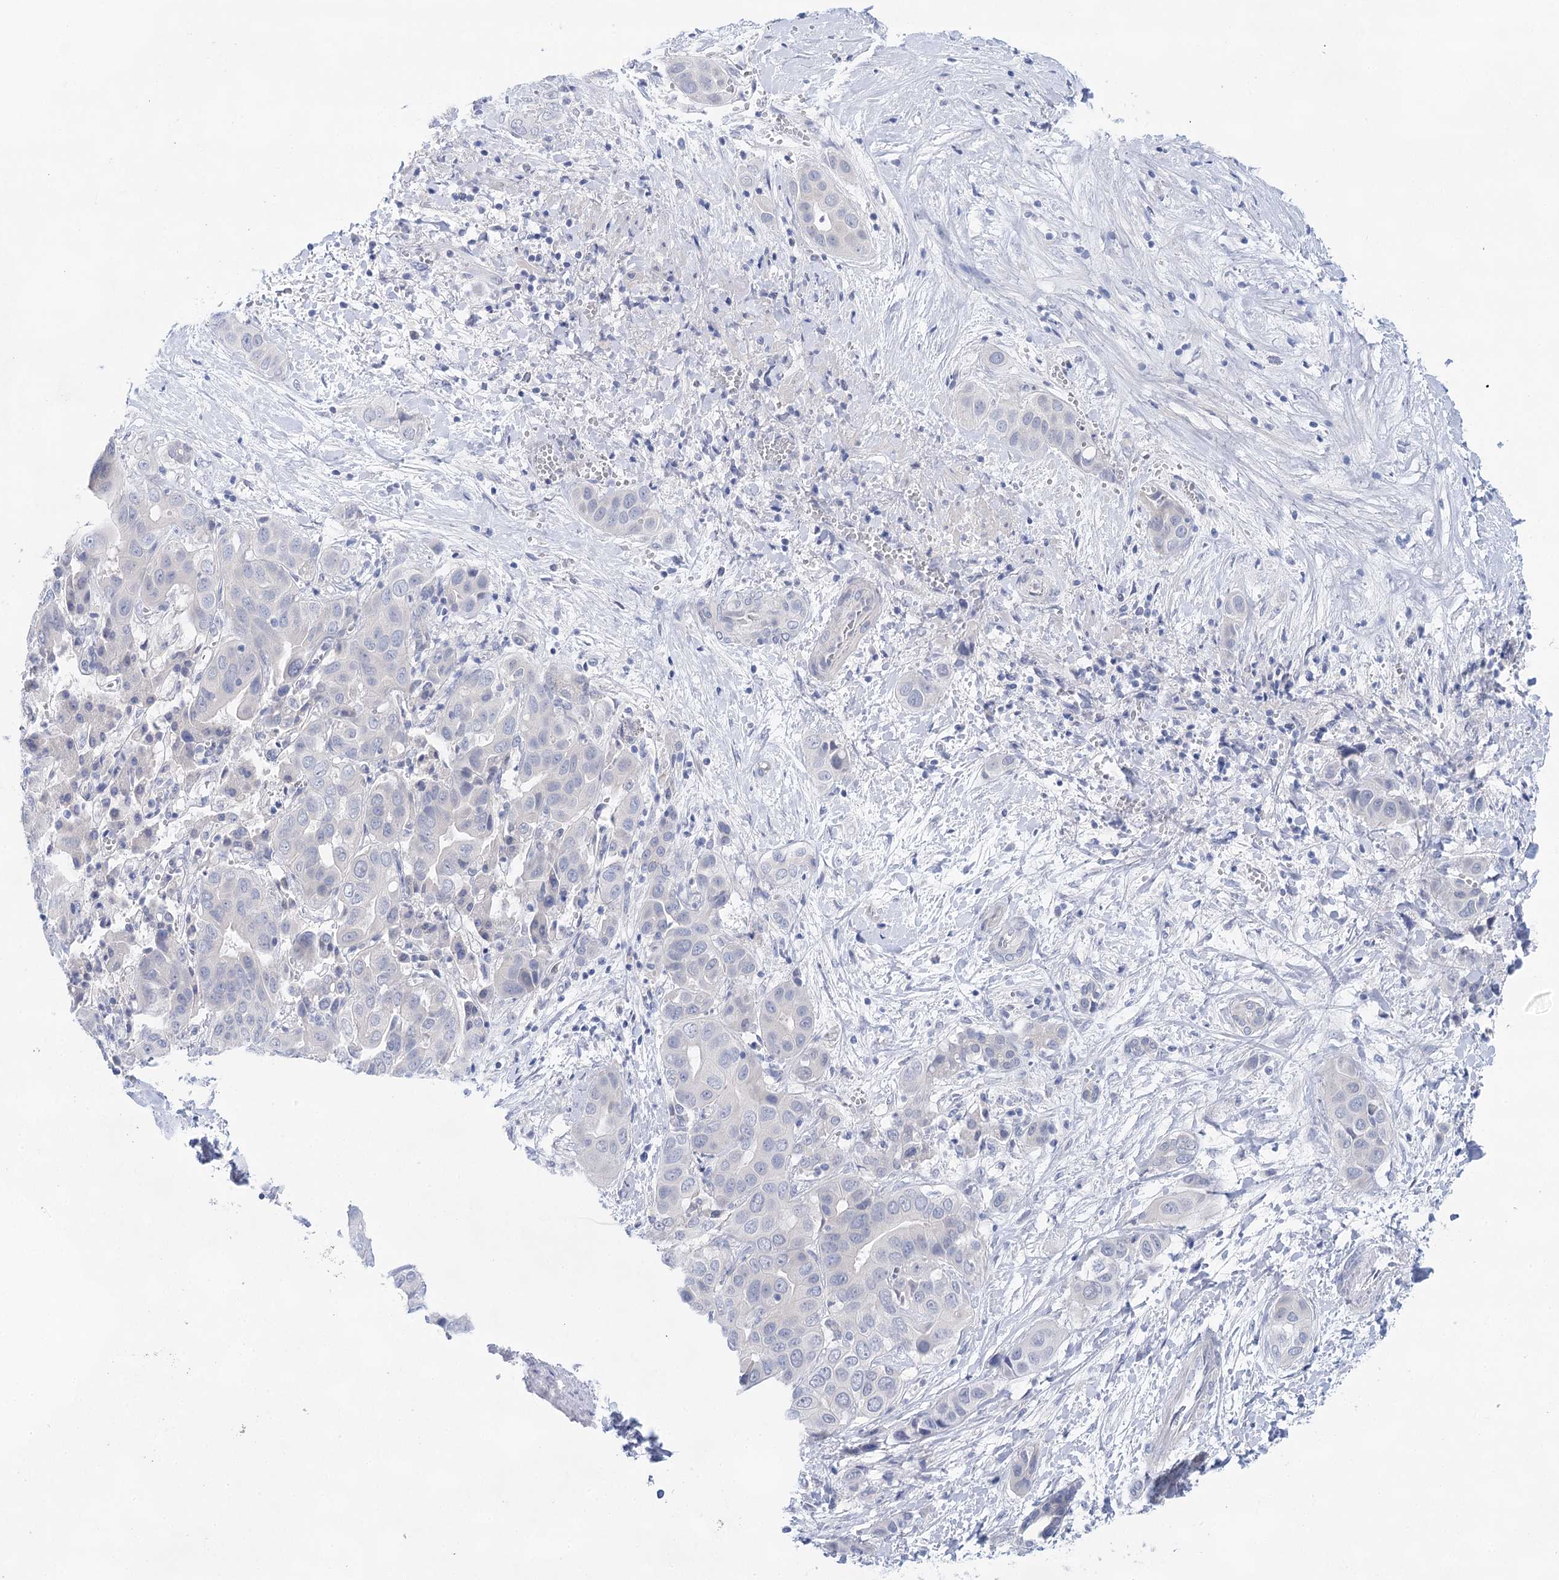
{"staining": {"intensity": "negative", "quantity": "none", "location": "none"}, "tissue": "liver cancer", "cell_type": "Tumor cells", "image_type": "cancer", "snomed": [{"axis": "morphology", "description": "Cholangiocarcinoma"}, {"axis": "topography", "description": "Liver"}], "caption": "Tumor cells show no significant expression in liver cancer.", "gene": "LALBA", "patient": {"sex": "female", "age": 52}}